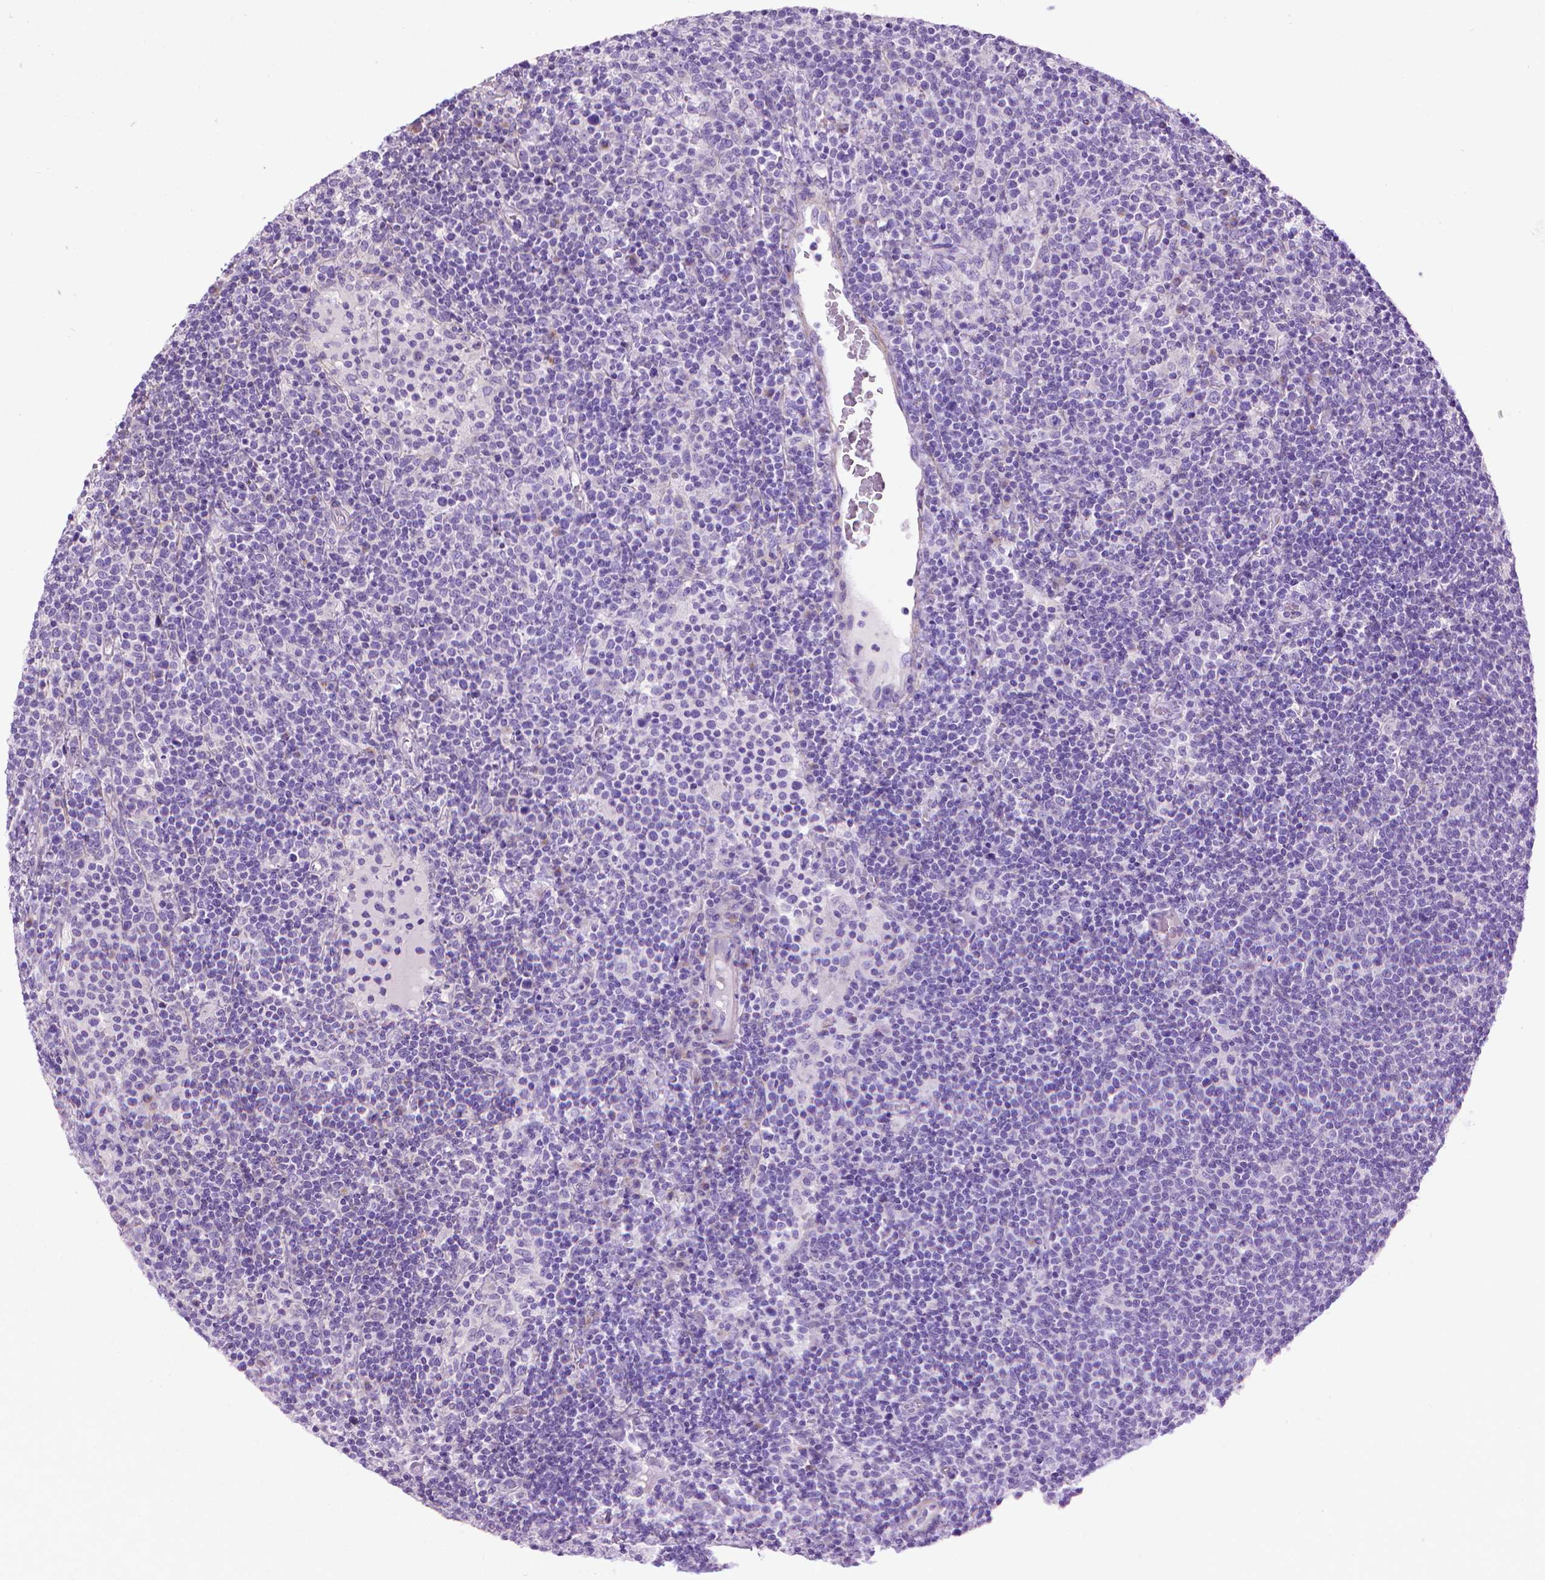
{"staining": {"intensity": "negative", "quantity": "none", "location": "none"}, "tissue": "lymphoma", "cell_type": "Tumor cells", "image_type": "cancer", "snomed": [{"axis": "morphology", "description": "Malignant lymphoma, non-Hodgkin's type, High grade"}, {"axis": "topography", "description": "Lymph node"}], "caption": "This is an IHC micrograph of lymphoma. There is no expression in tumor cells.", "gene": "AQP10", "patient": {"sex": "male", "age": 61}}